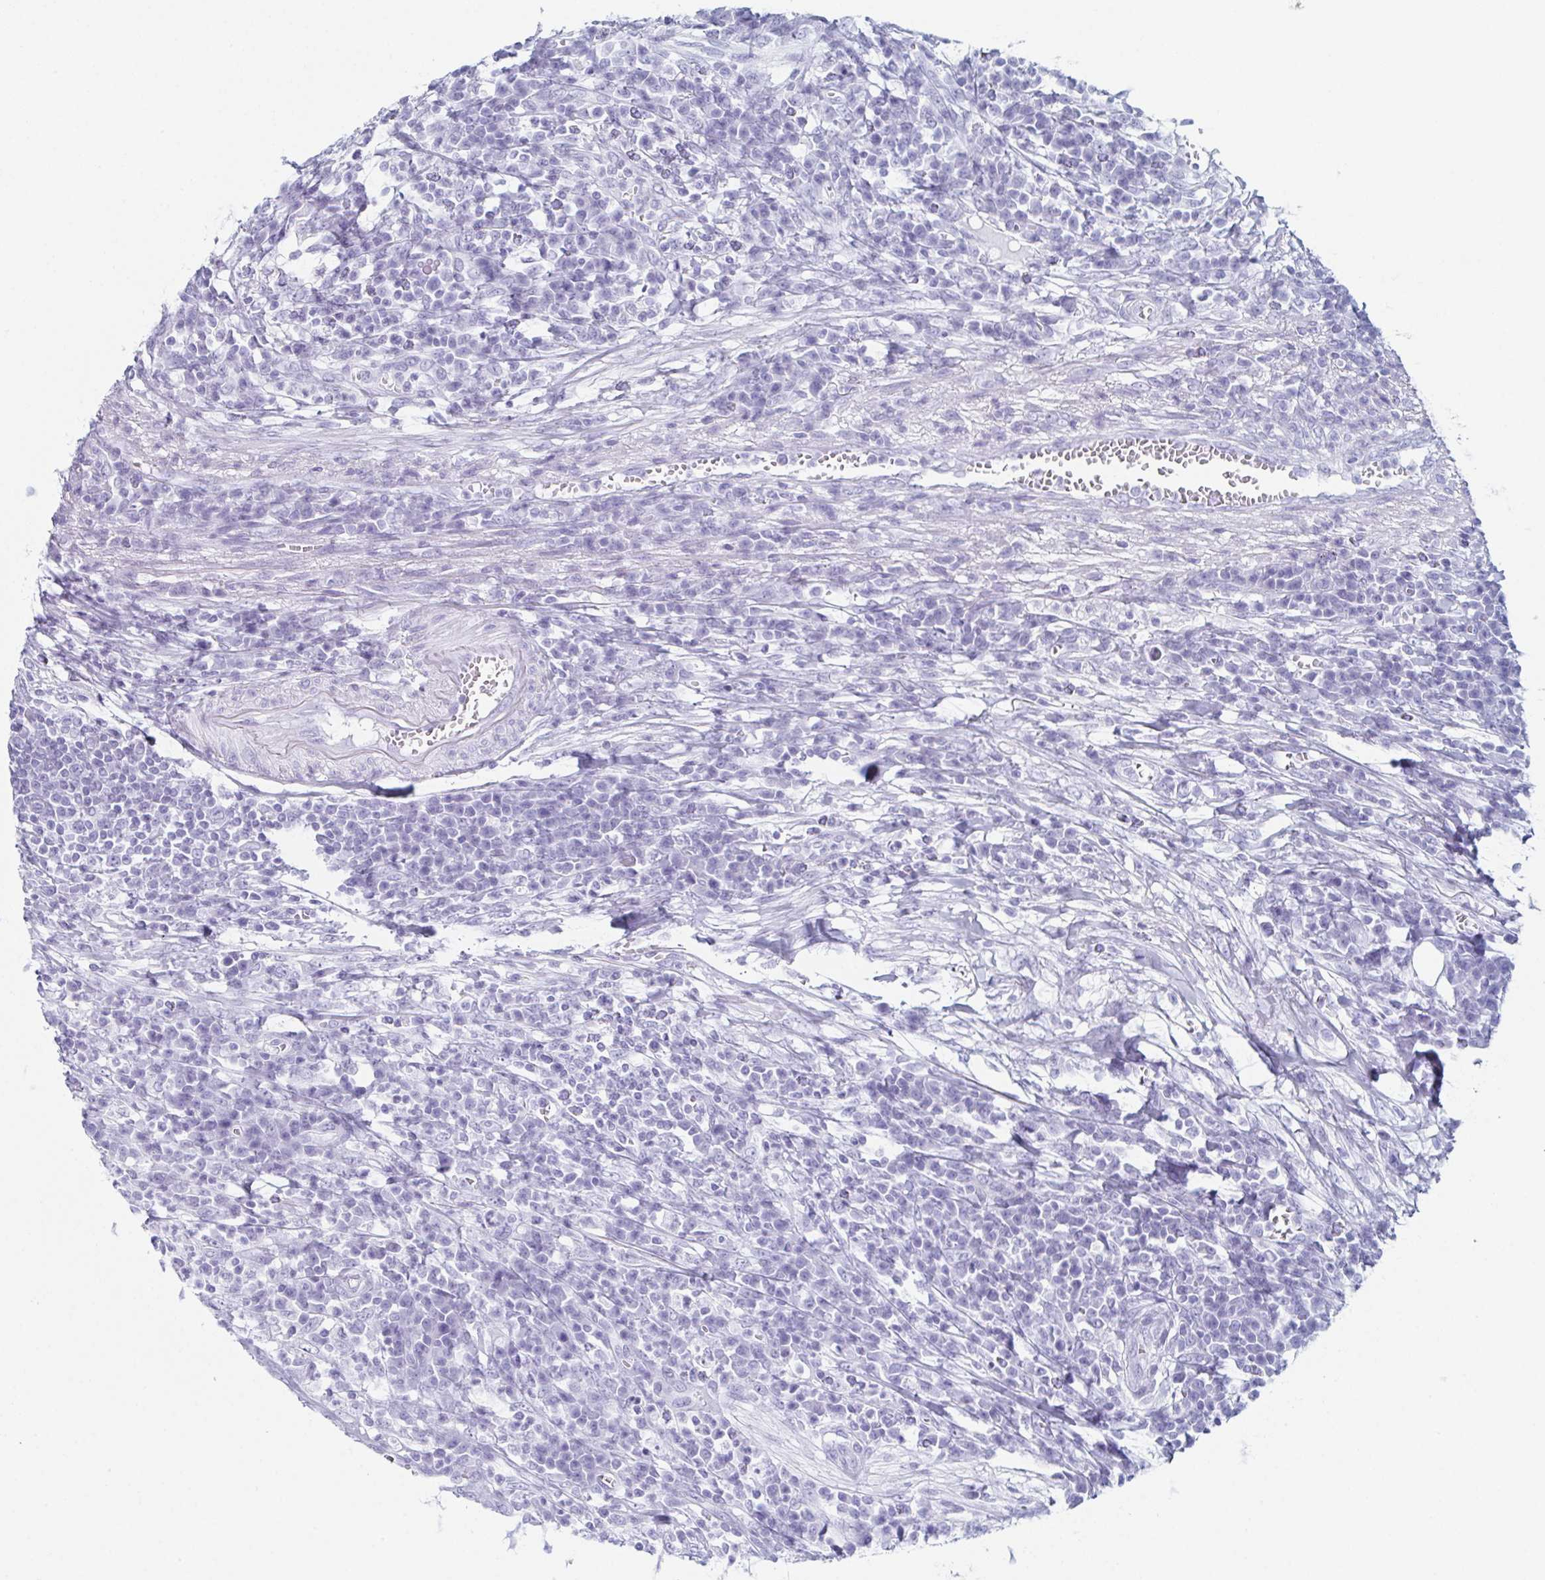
{"staining": {"intensity": "negative", "quantity": "none", "location": "none"}, "tissue": "colorectal cancer", "cell_type": "Tumor cells", "image_type": "cancer", "snomed": [{"axis": "morphology", "description": "Adenocarcinoma, NOS"}, {"axis": "topography", "description": "Colon"}], "caption": "A high-resolution image shows immunohistochemistry (IHC) staining of colorectal cancer, which demonstrates no significant positivity in tumor cells.", "gene": "ENKUR", "patient": {"sex": "male", "age": 65}}